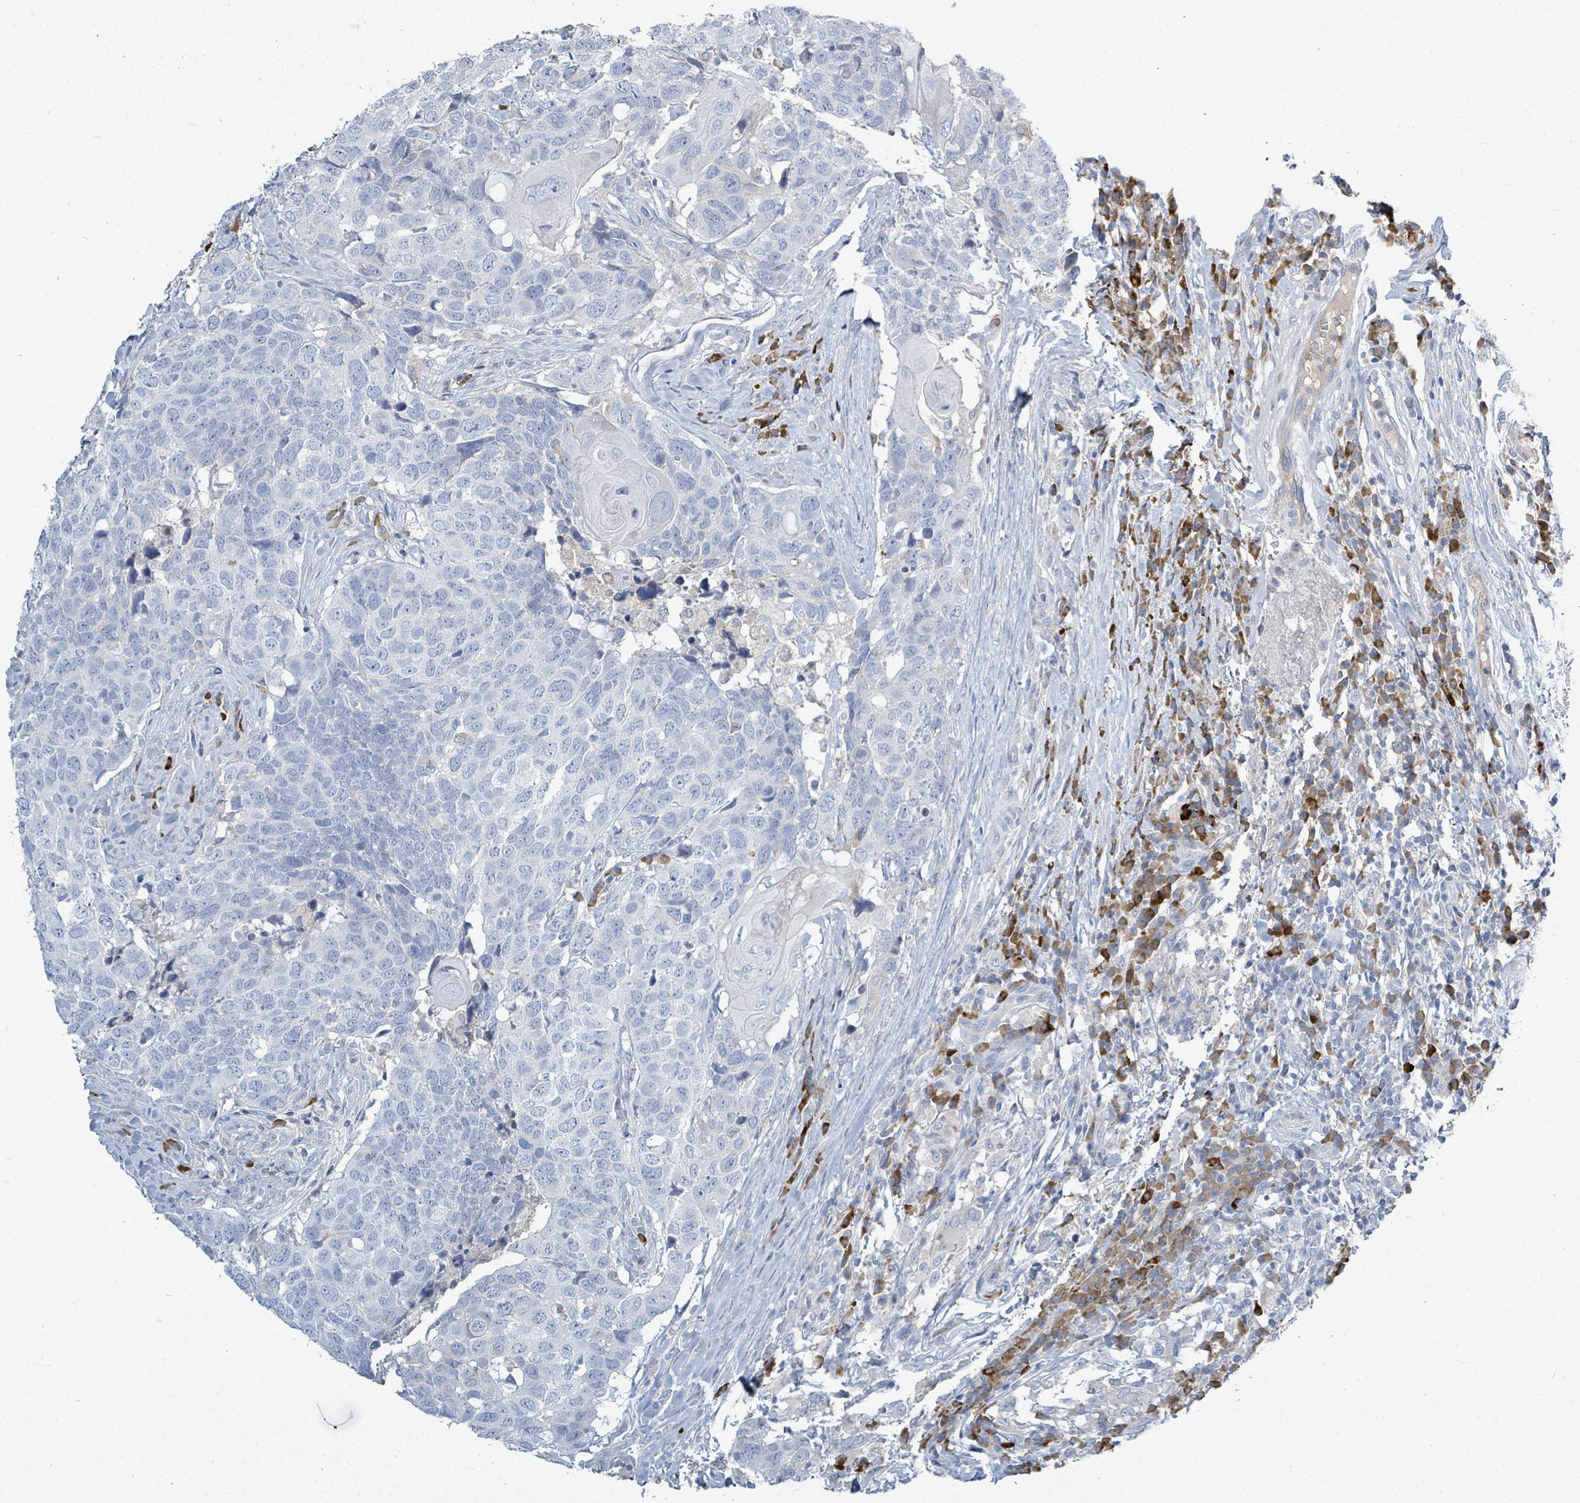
{"staining": {"intensity": "negative", "quantity": "none", "location": "none"}, "tissue": "head and neck cancer", "cell_type": "Tumor cells", "image_type": "cancer", "snomed": [{"axis": "morphology", "description": "Normal tissue, NOS"}, {"axis": "morphology", "description": "Squamous cell carcinoma, NOS"}, {"axis": "topography", "description": "Skeletal muscle"}, {"axis": "topography", "description": "Vascular tissue"}, {"axis": "topography", "description": "Peripheral nerve tissue"}, {"axis": "topography", "description": "Head-Neck"}], "caption": "An IHC micrograph of head and neck cancer is shown. There is no staining in tumor cells of head and neck cancer.", "gene": "SIRPB1", "patient": {"sex": "male", "age": 66}}